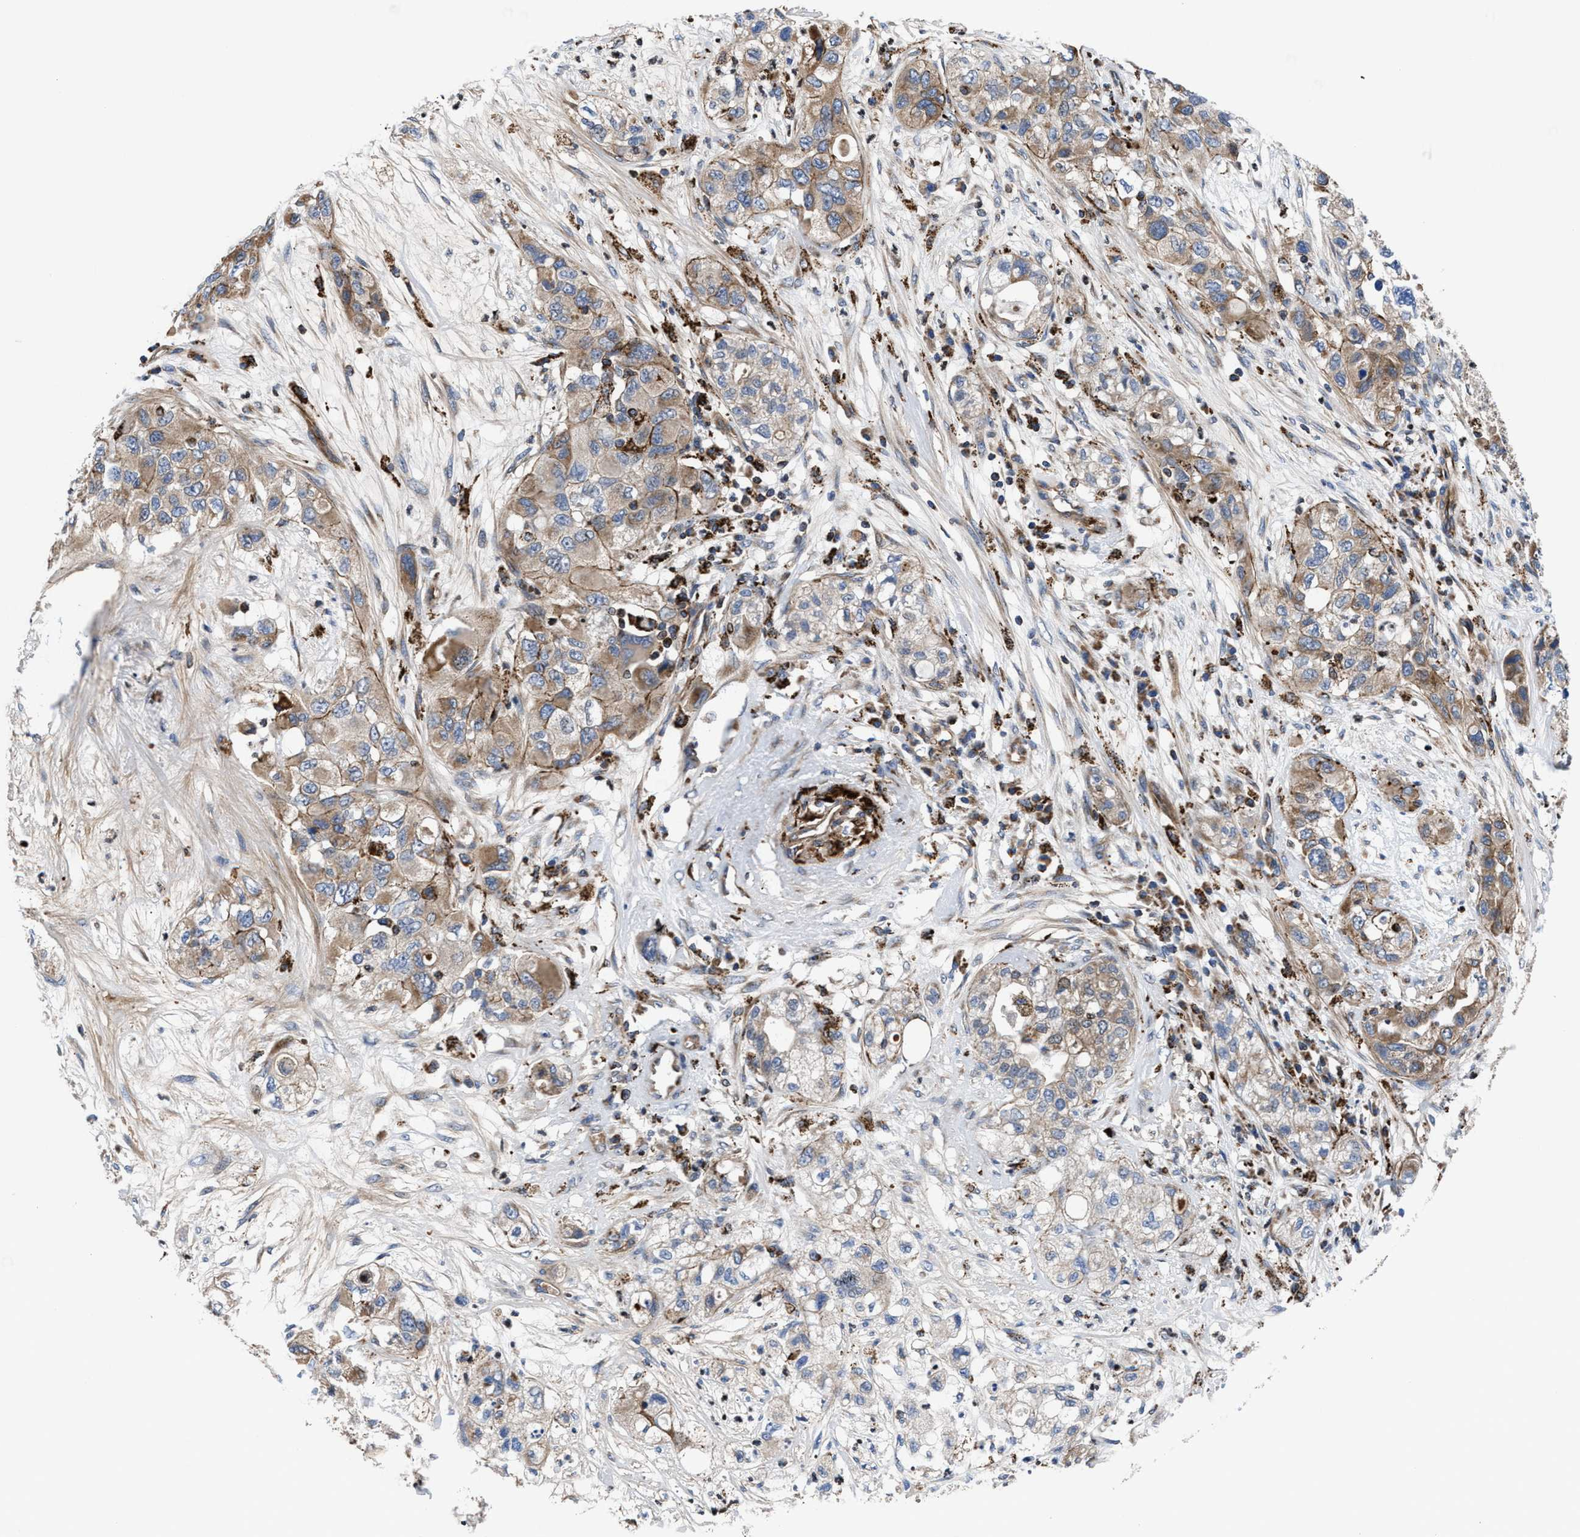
{"staining": {"intensity": "moderate", "quantity": ">75%", "location": "cytoplasmic/membranous"}, "tissue": "pancreatic cancer", "cell_type": "Tumor cells", "image_type": "cancer", "snomed": [{"axis": "morphology", "description": "Adenocarcinoma, NOS"}, {"axis": "topography", "description": "Pancreas"}], "caption": "Moderate cytoplasmic/membranous protein positivity is identified in about >75% of tumor cells in adenocarcinoma (pancreatic). (Brightfield microscopy of DAB IHC at high magnification).", "gene": "PRR15L", "patient": {"sex": "female", "age": 78}}